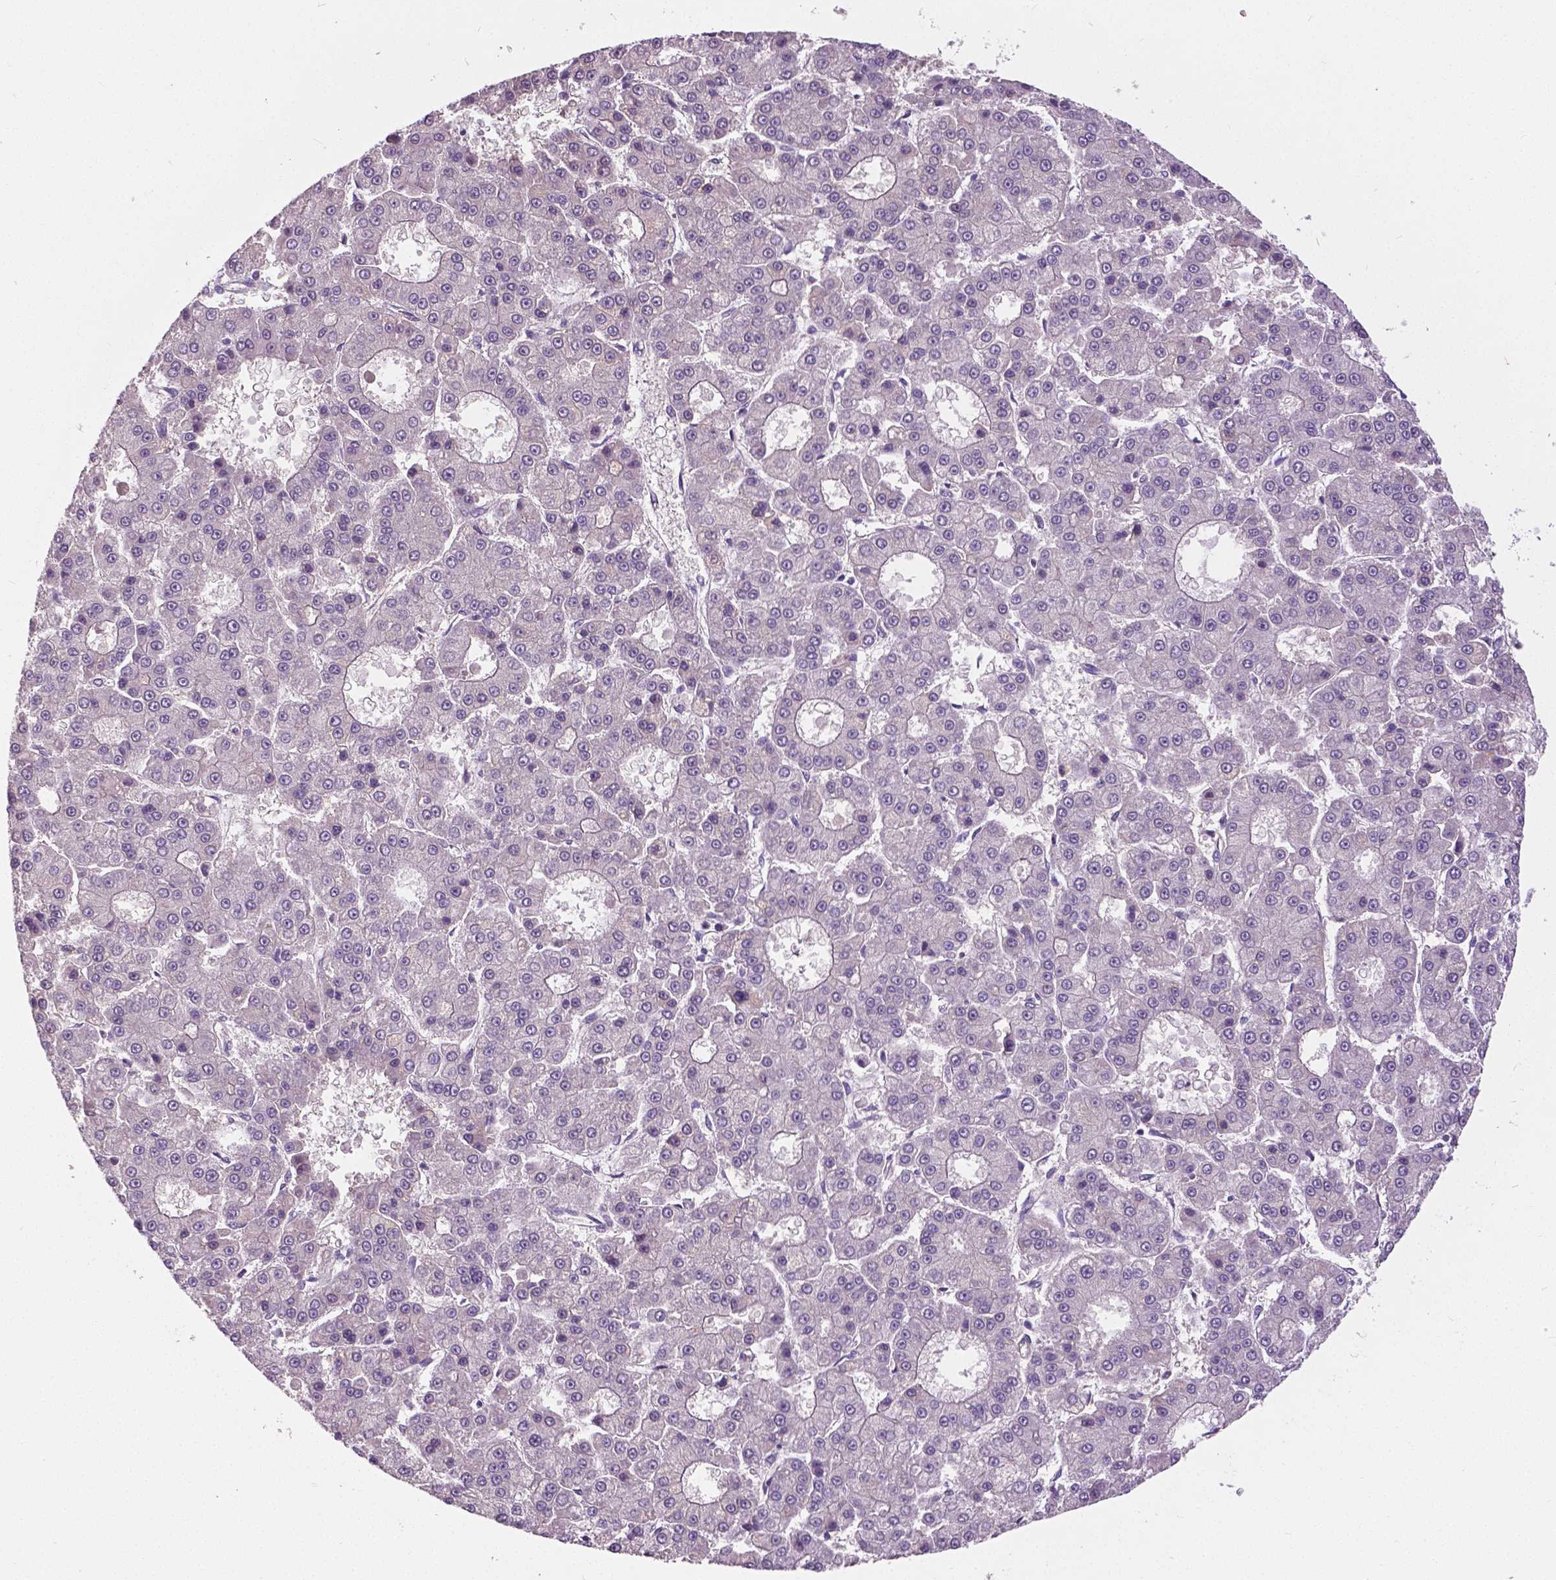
{"staining": {"intensity": "negative", "quantity": "none", "location": "none"}, "tissue": "liver cancer", "cell_type": "Tumor cells", "image_type": "cancer", "snomed": [{"axis": "morphology", "description": "Carcinoma, Hepatocellular, NOS"}, {"axis": "topography", "description": "Liver"}], "caption": "Tumor cells show no significant protein expression in liver cancer.", "gene": "FOXA1", "patient": {"sex": "male", "age": 70}}